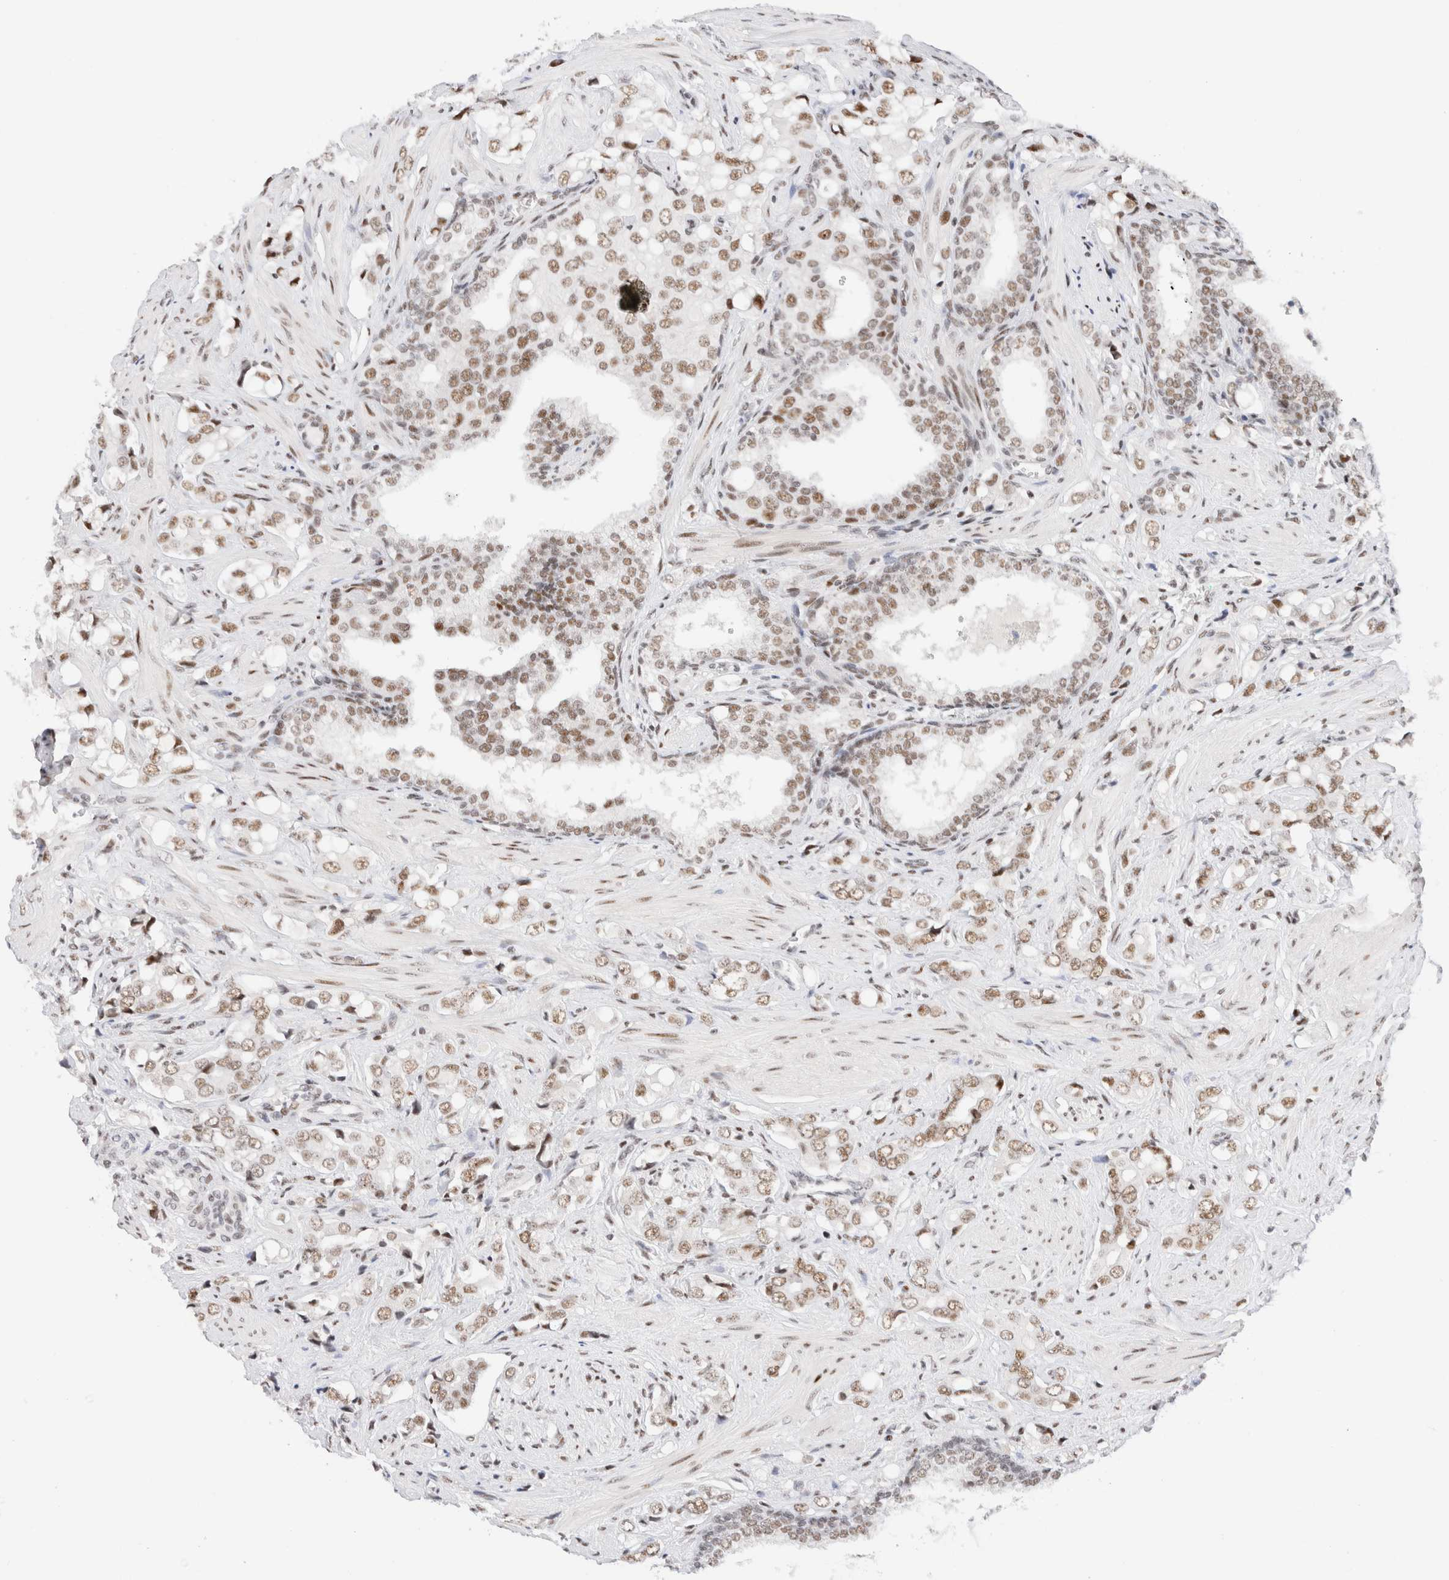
{"staining": {"intensity": "moderate", "quantity": ">75%", "location": "nuclear"}, "tissue": "prostate cancer", "cell_type": "Tumor cells", "image_type": "cancer", "snomed": [{"axis": "morphology", "description": "Adenocarcinoma, High grade"}, {"axis": "topography", "description": "Prostate"}], "caption": "A micrograph of prostate cancer stained for a protein displays moderate nuclear brown staining in tumor cells.", "gene": "ZNF282", "patient": {"sex": "male", "age": 52}}